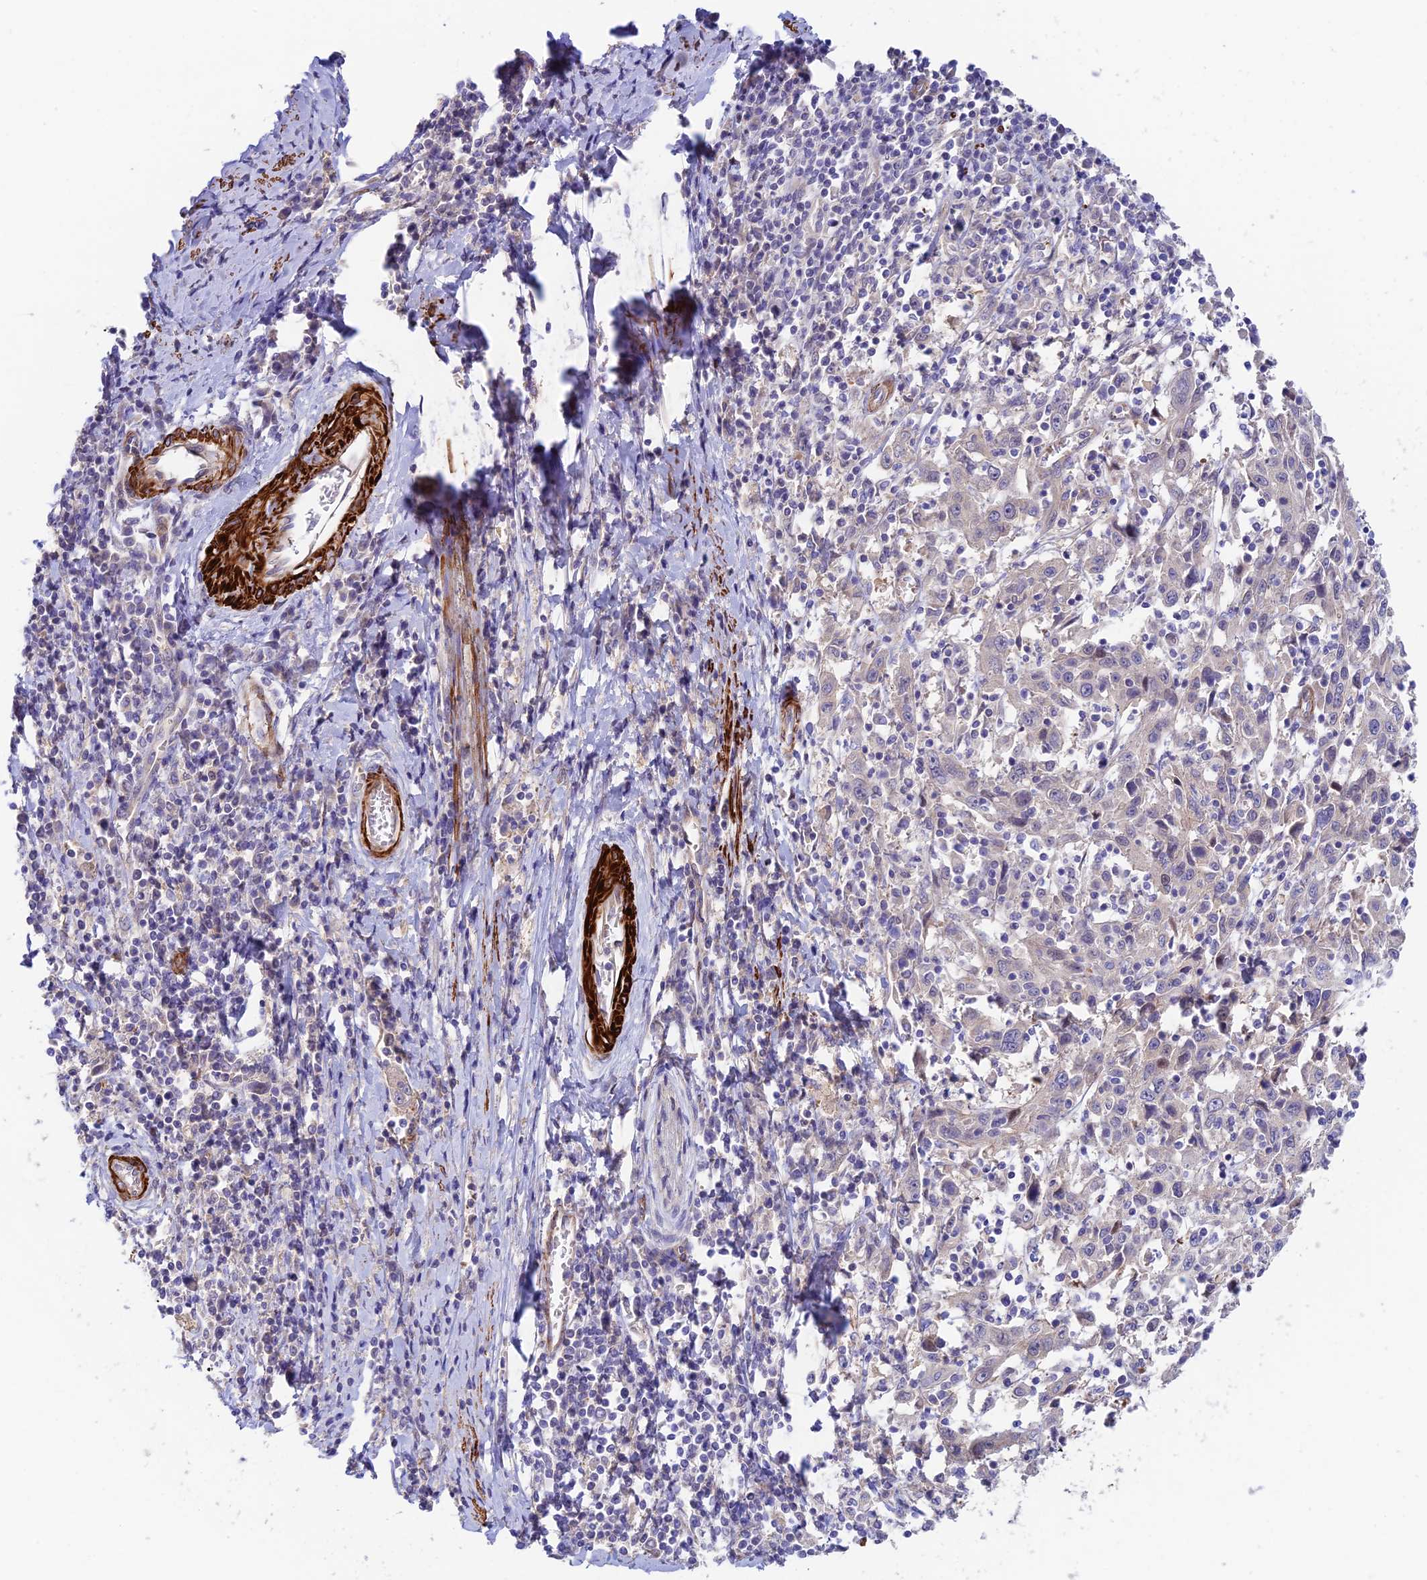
{"staining": {"intensity": "negative", "quantity": "none", "location": "none"}, "tissue": "cervical cancer", "cell_type": "Tumor cells", "image_type": "cancer", "snomed": [{"axis": "morphology", "description": "Squamous cell carcinoma, NOS"}, {"axis": "topography", "description": "Cervix"}], "caption": "Protein analysis of cervical cancer (squamous cell carcinoma) reveals no significant expression in tumor cells.", "gene": "ANKRD50", "patient": {"sex": "female", "age": 46}}